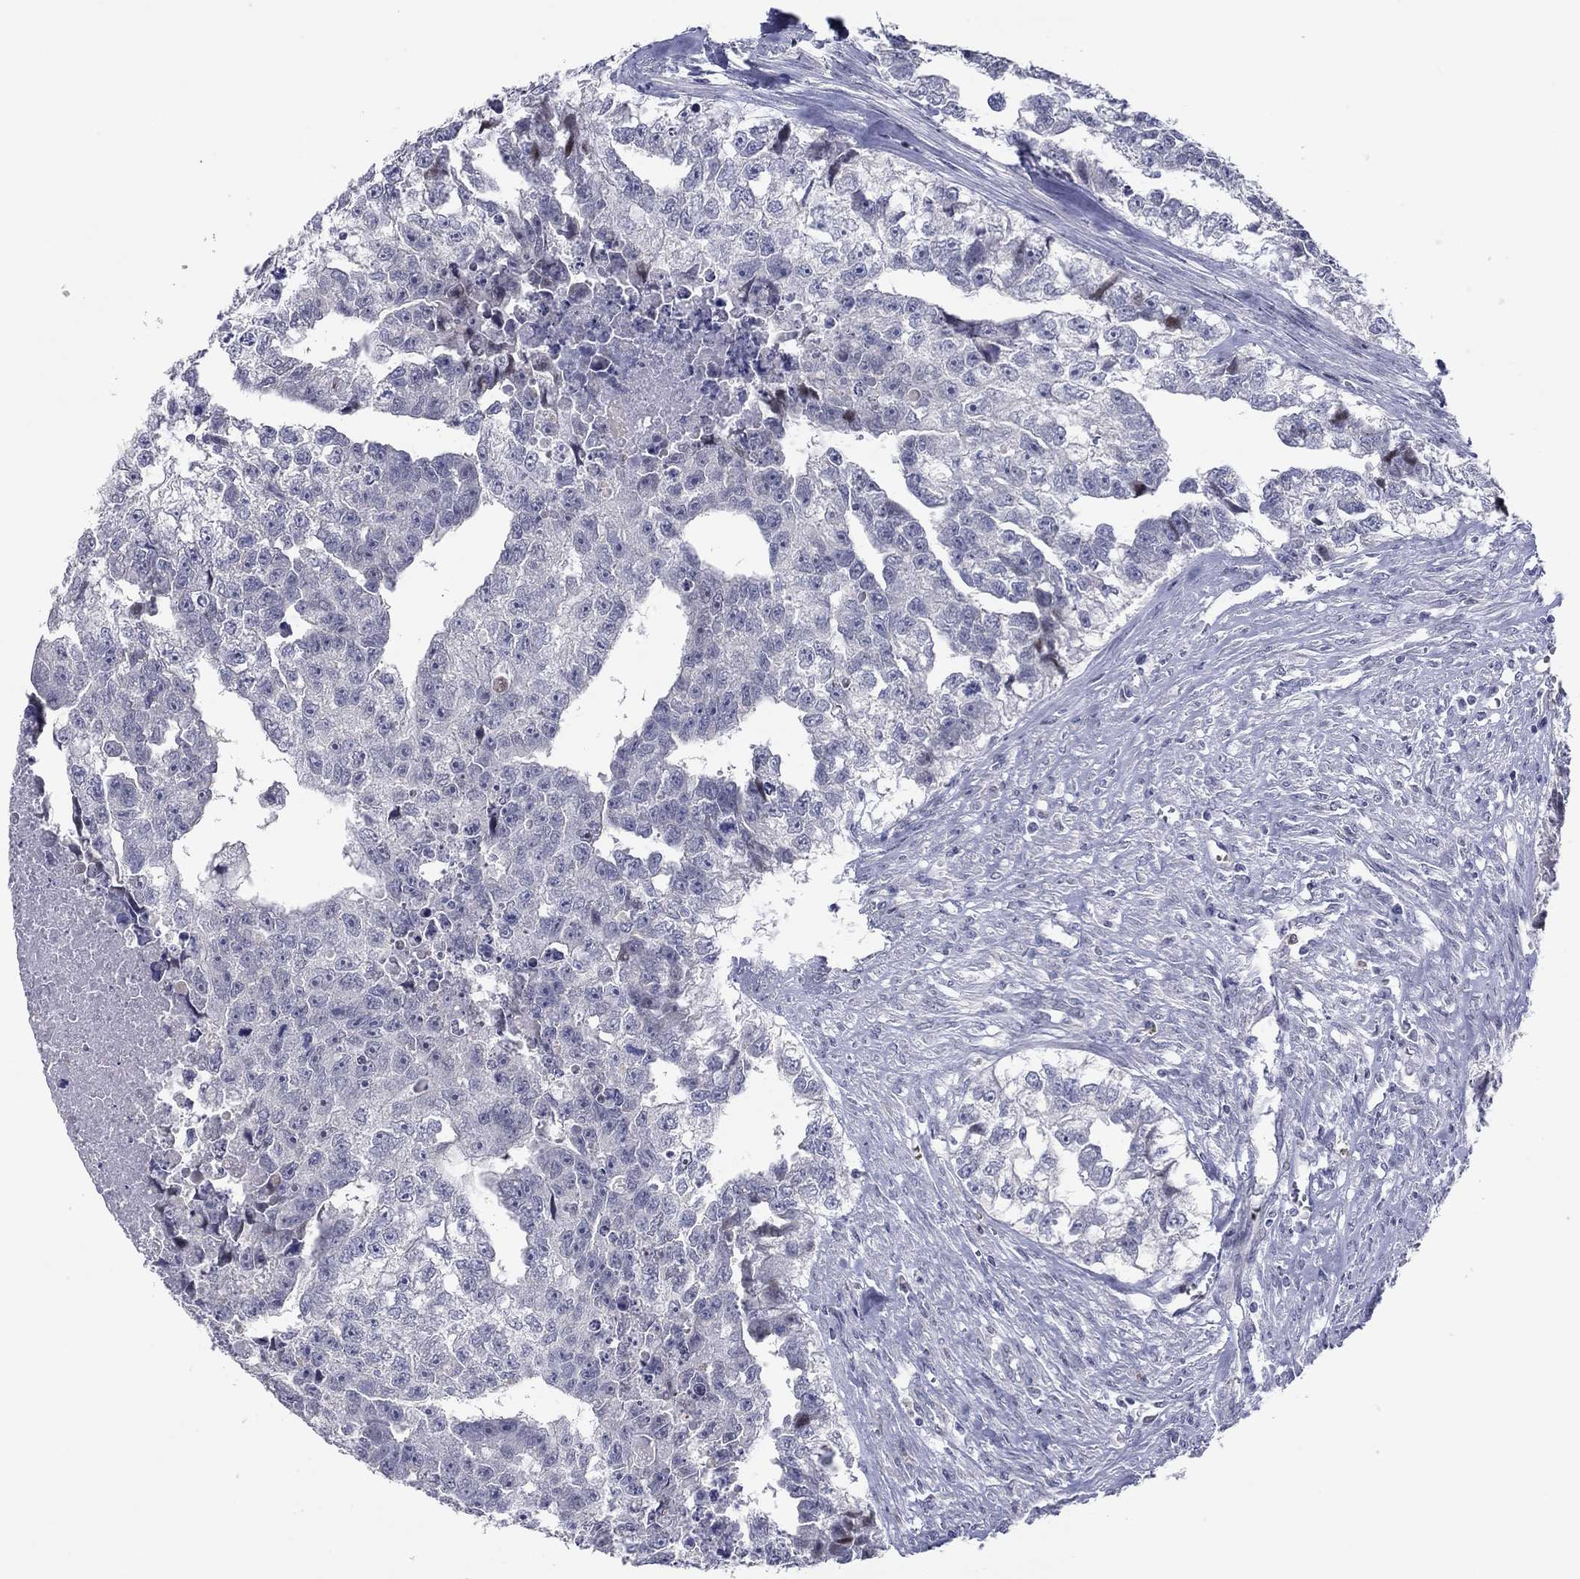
{"staining": {"intensity": "negative", "quantity": "none", "location": "none"}, "tissue": "testis cancer", "cell_type": "Tumor cells", "image_type": "cancer", "snomed": [{"axis": "morphology", "description": "Carcinoma, Embryonal, NOS"}, {"axis": "morphology", "description": "Teratoma, malignant, NOS"}, {"axis": "topography", "description": "Testis"}], "caption": "Immunohistochemical staining of embryonal carcinoma (testis) demonstrates no significant positivity in tumor cells.", "gene": "ITGAE", "patient": {"sex": "male", "age": 44}}